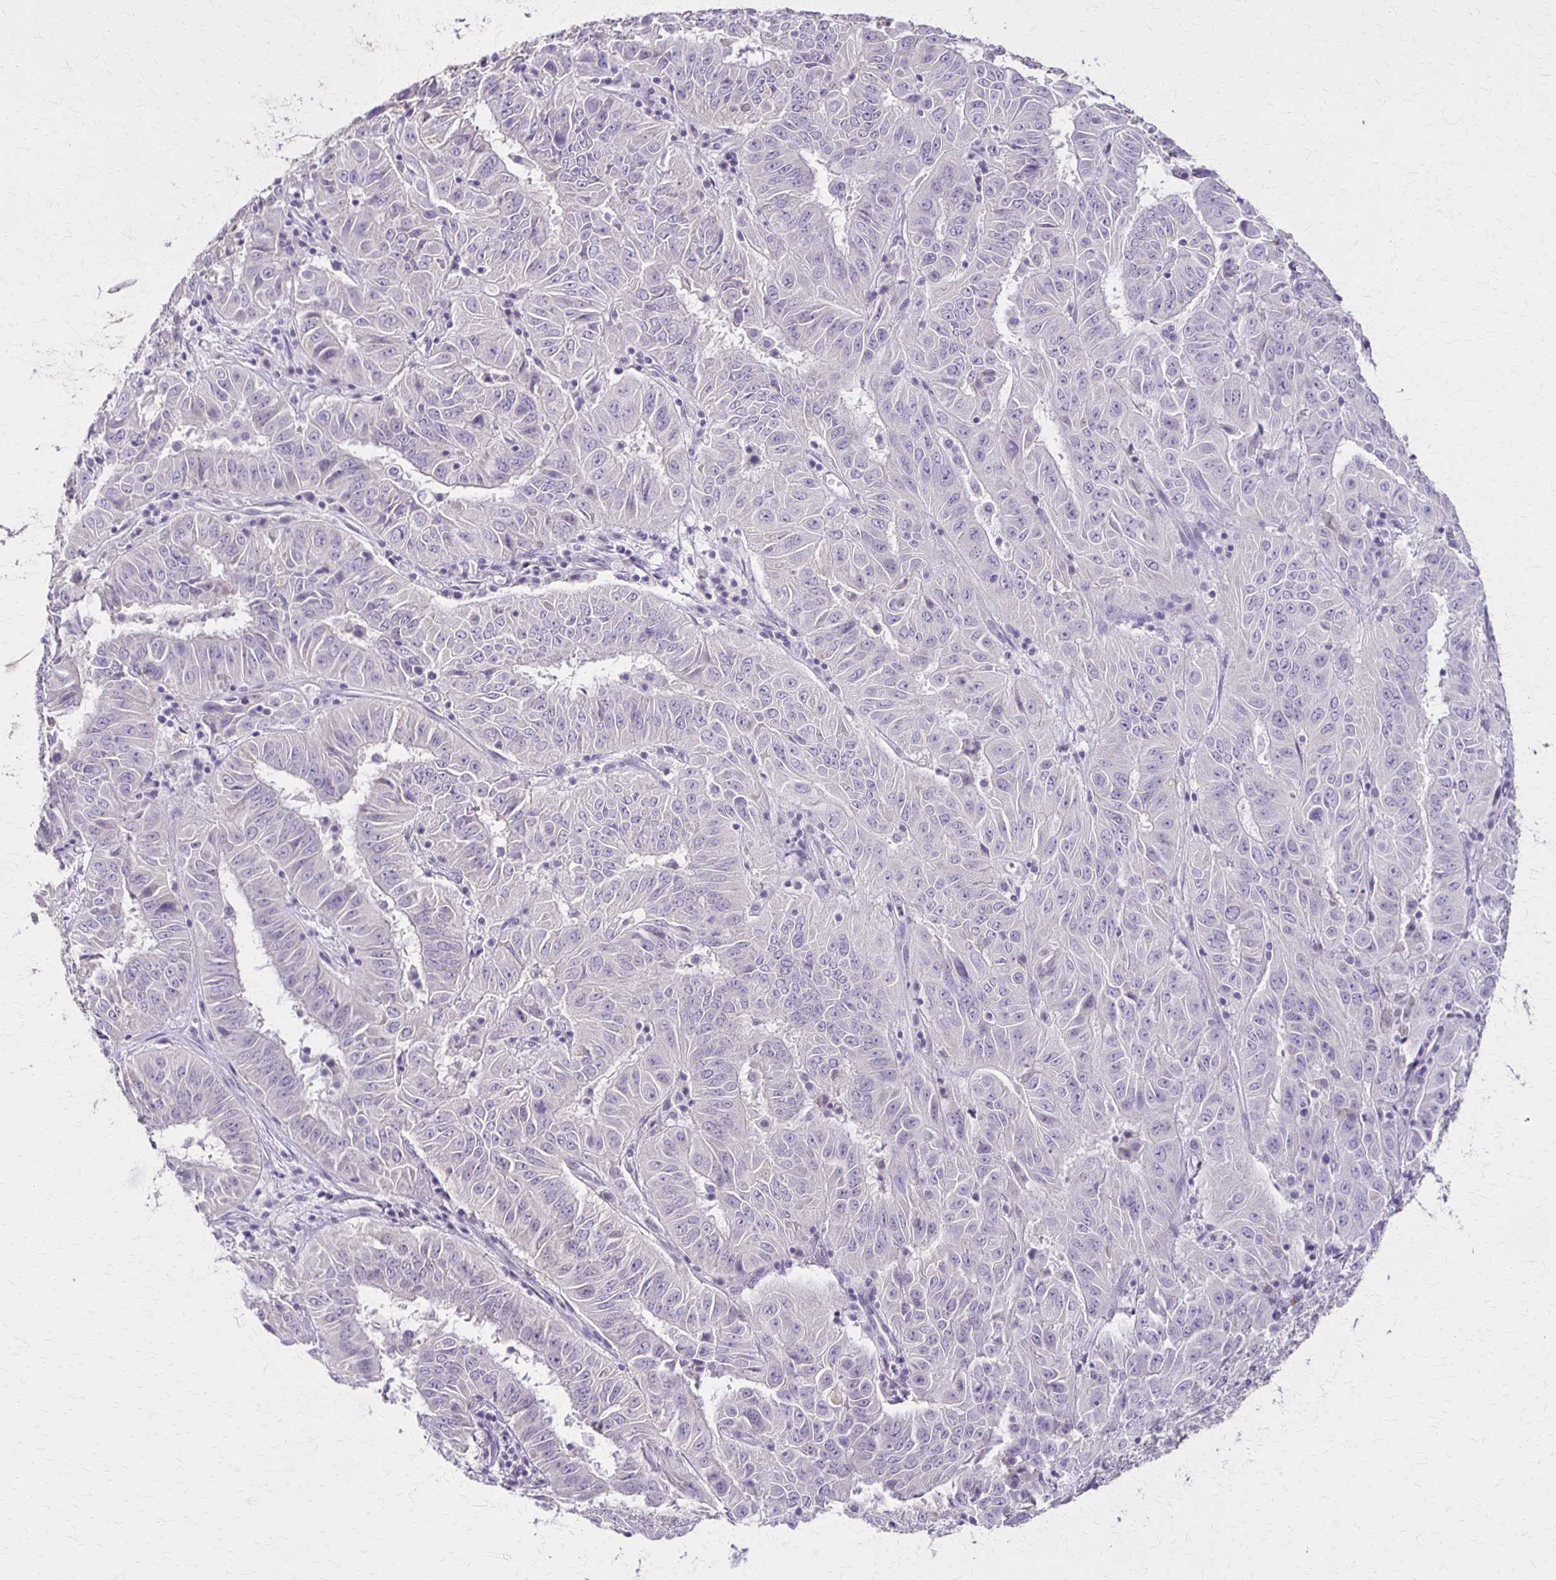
{"staining": {"intensity": "negative", "quantity": "none", "location": "none"}, "tissue": "pancreatic cancer", "cell_type": "Tumor cells", "image_type": "cancer", "snomed": [{"axis": "morphology", "description": "Adenocarcinoma, NOS"}, {"axis": "topography", "description": "Pancreas"}], "caption": "Immunohistochemical staining of human pancreatic adenocarcinoma demonstrates no significant staining in tumor cells.", "gene": "SLC35E2B", "patient": {"sex": "male", "age": 63}}